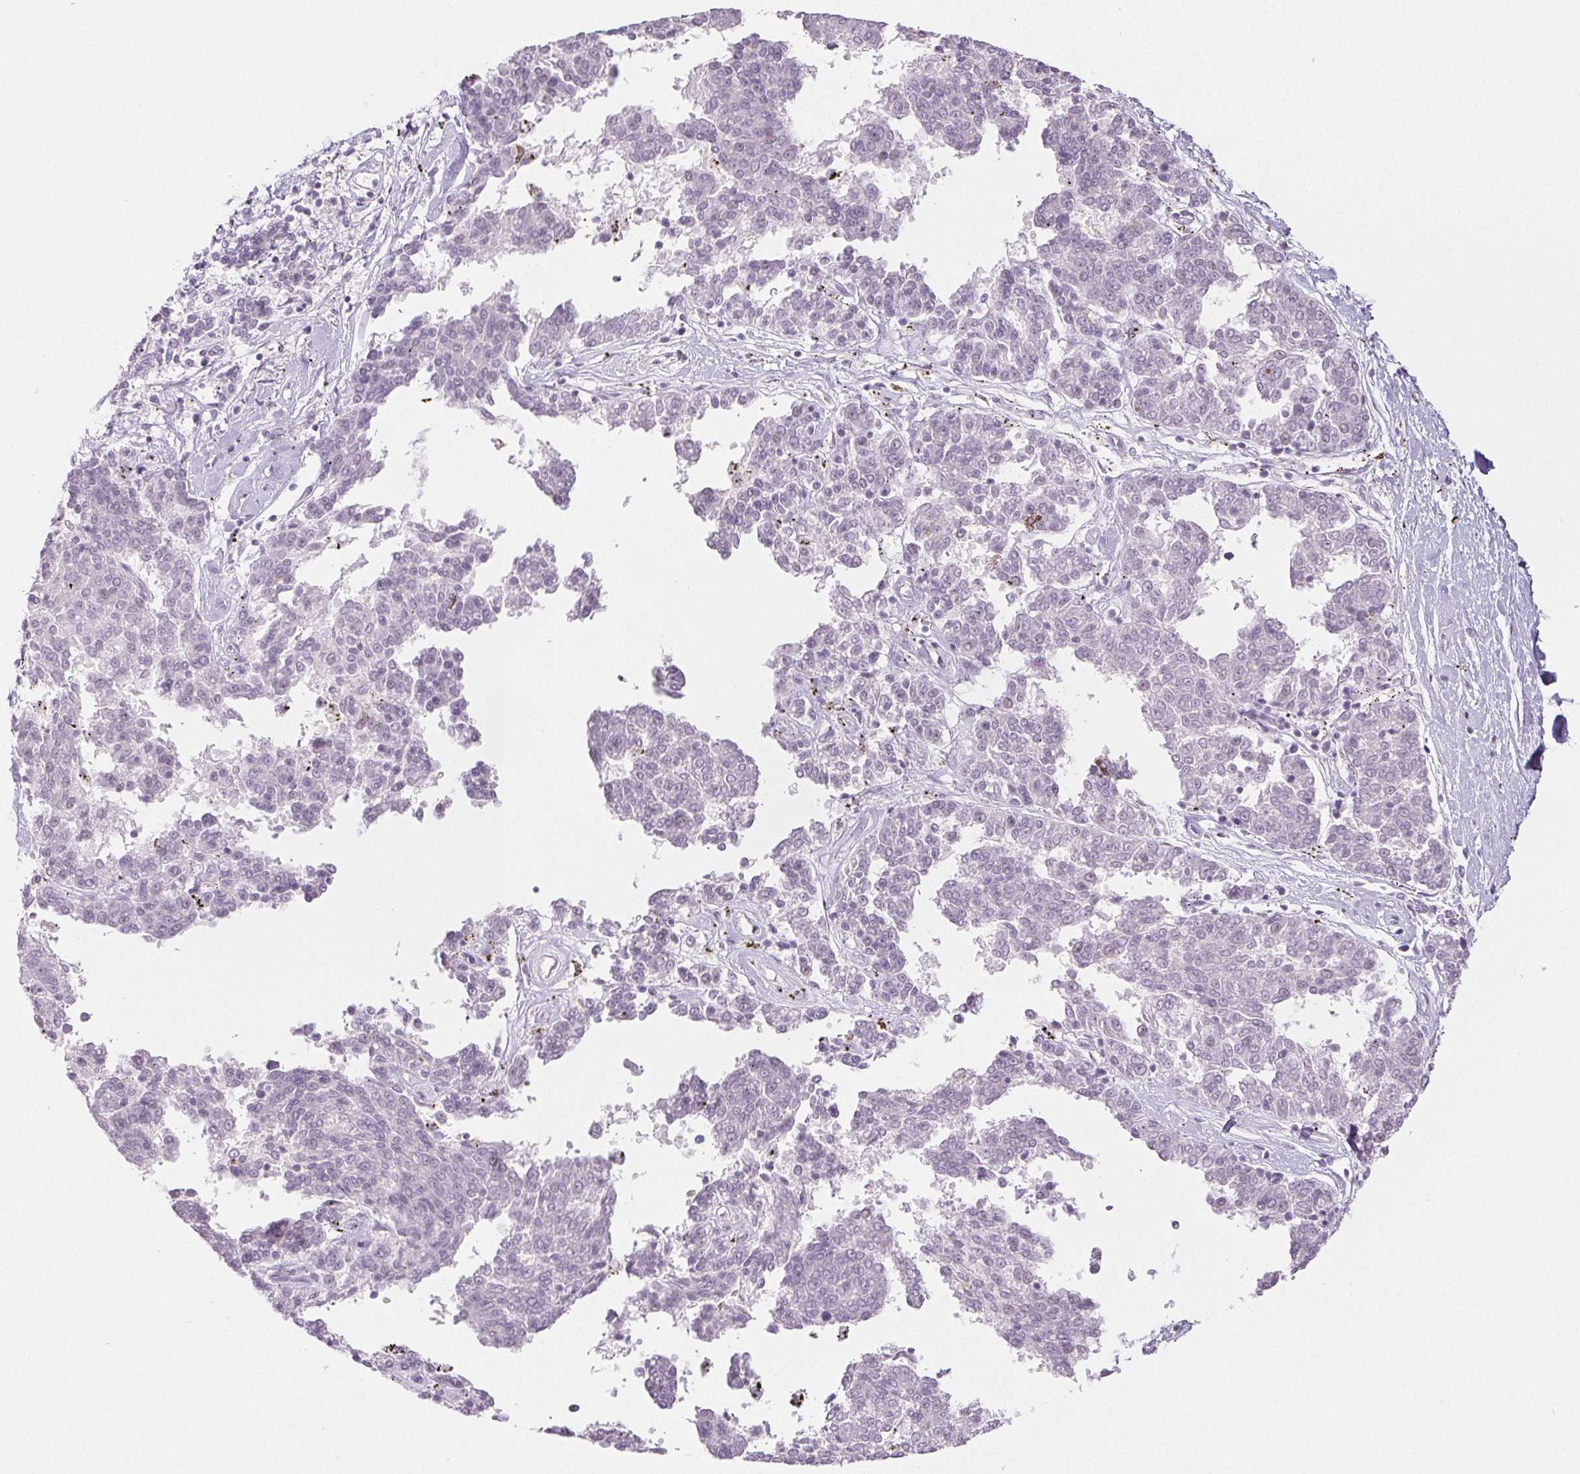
{"staining": {"intensity": "negative", "quantity": "none", "location": "none"}, "tissue": "melanoma", "cell_type": "Tumor cells", "image_type": "cancer", "snomed": [{"axis": "morphology", "description": "Malignant melanoma, NOS"}, {"axis": "topography", "description": "Skin"}], "caption": "Tumor cells show no significant expression in malignant melanoma.", "gene": "PI3", "patient": {"sex": "female", "age": 72}}